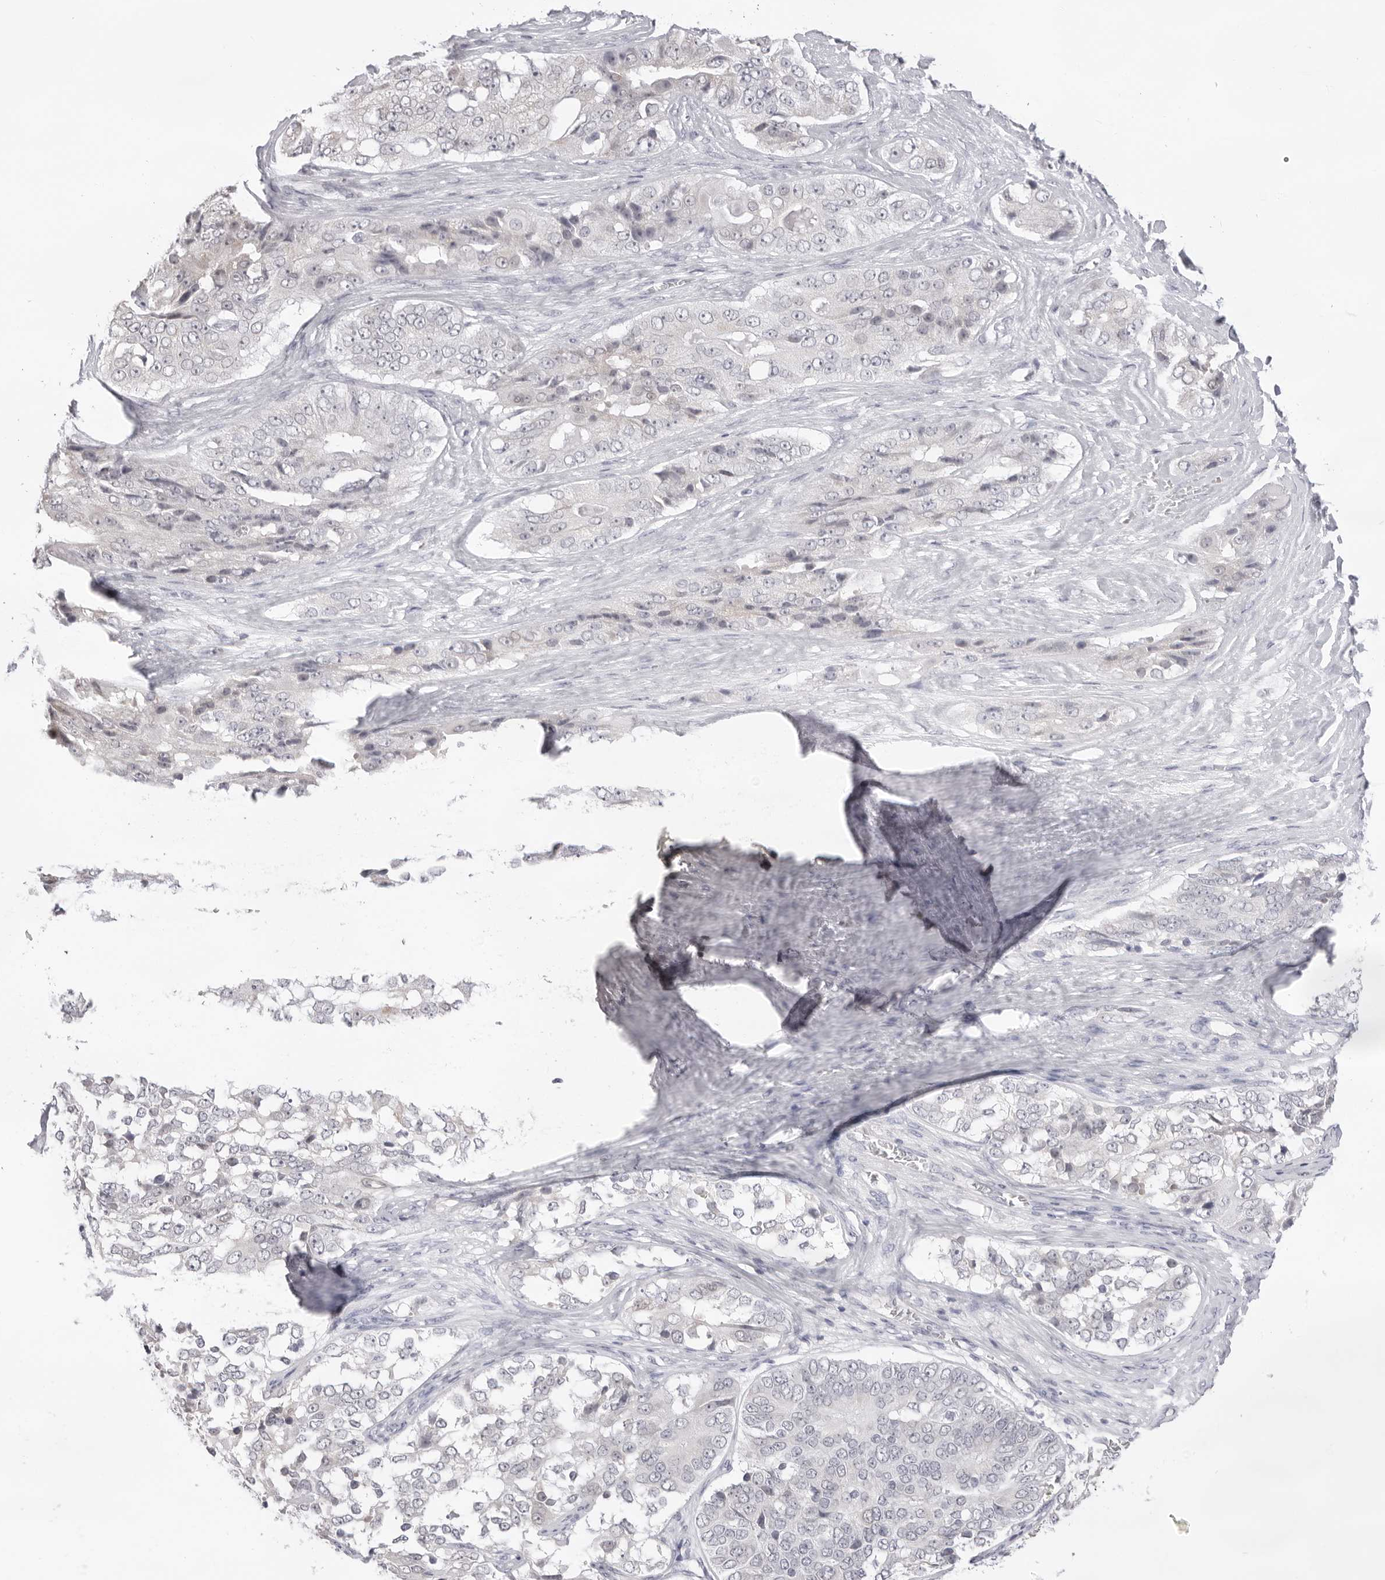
{"staining": {"intensity": "negative", "quantity": "none", "location": "none"}, "tissue": "ovarian cancer", "cell_type": "Tumor cells", "image_type": "cancer", "snomed": [{"axis": "morphology", "description": "Carcinoma, endometroid"}, {"axis": "topography", "description": "Ovary"}], "caption": "High power microscopy histopathology image of an immunohistochemistry histopathology image of ovarian cancer, revealing no significant expression in tumor cells.", "gene": "FDPS", "patient": {"sex": "female", "age": 51}}